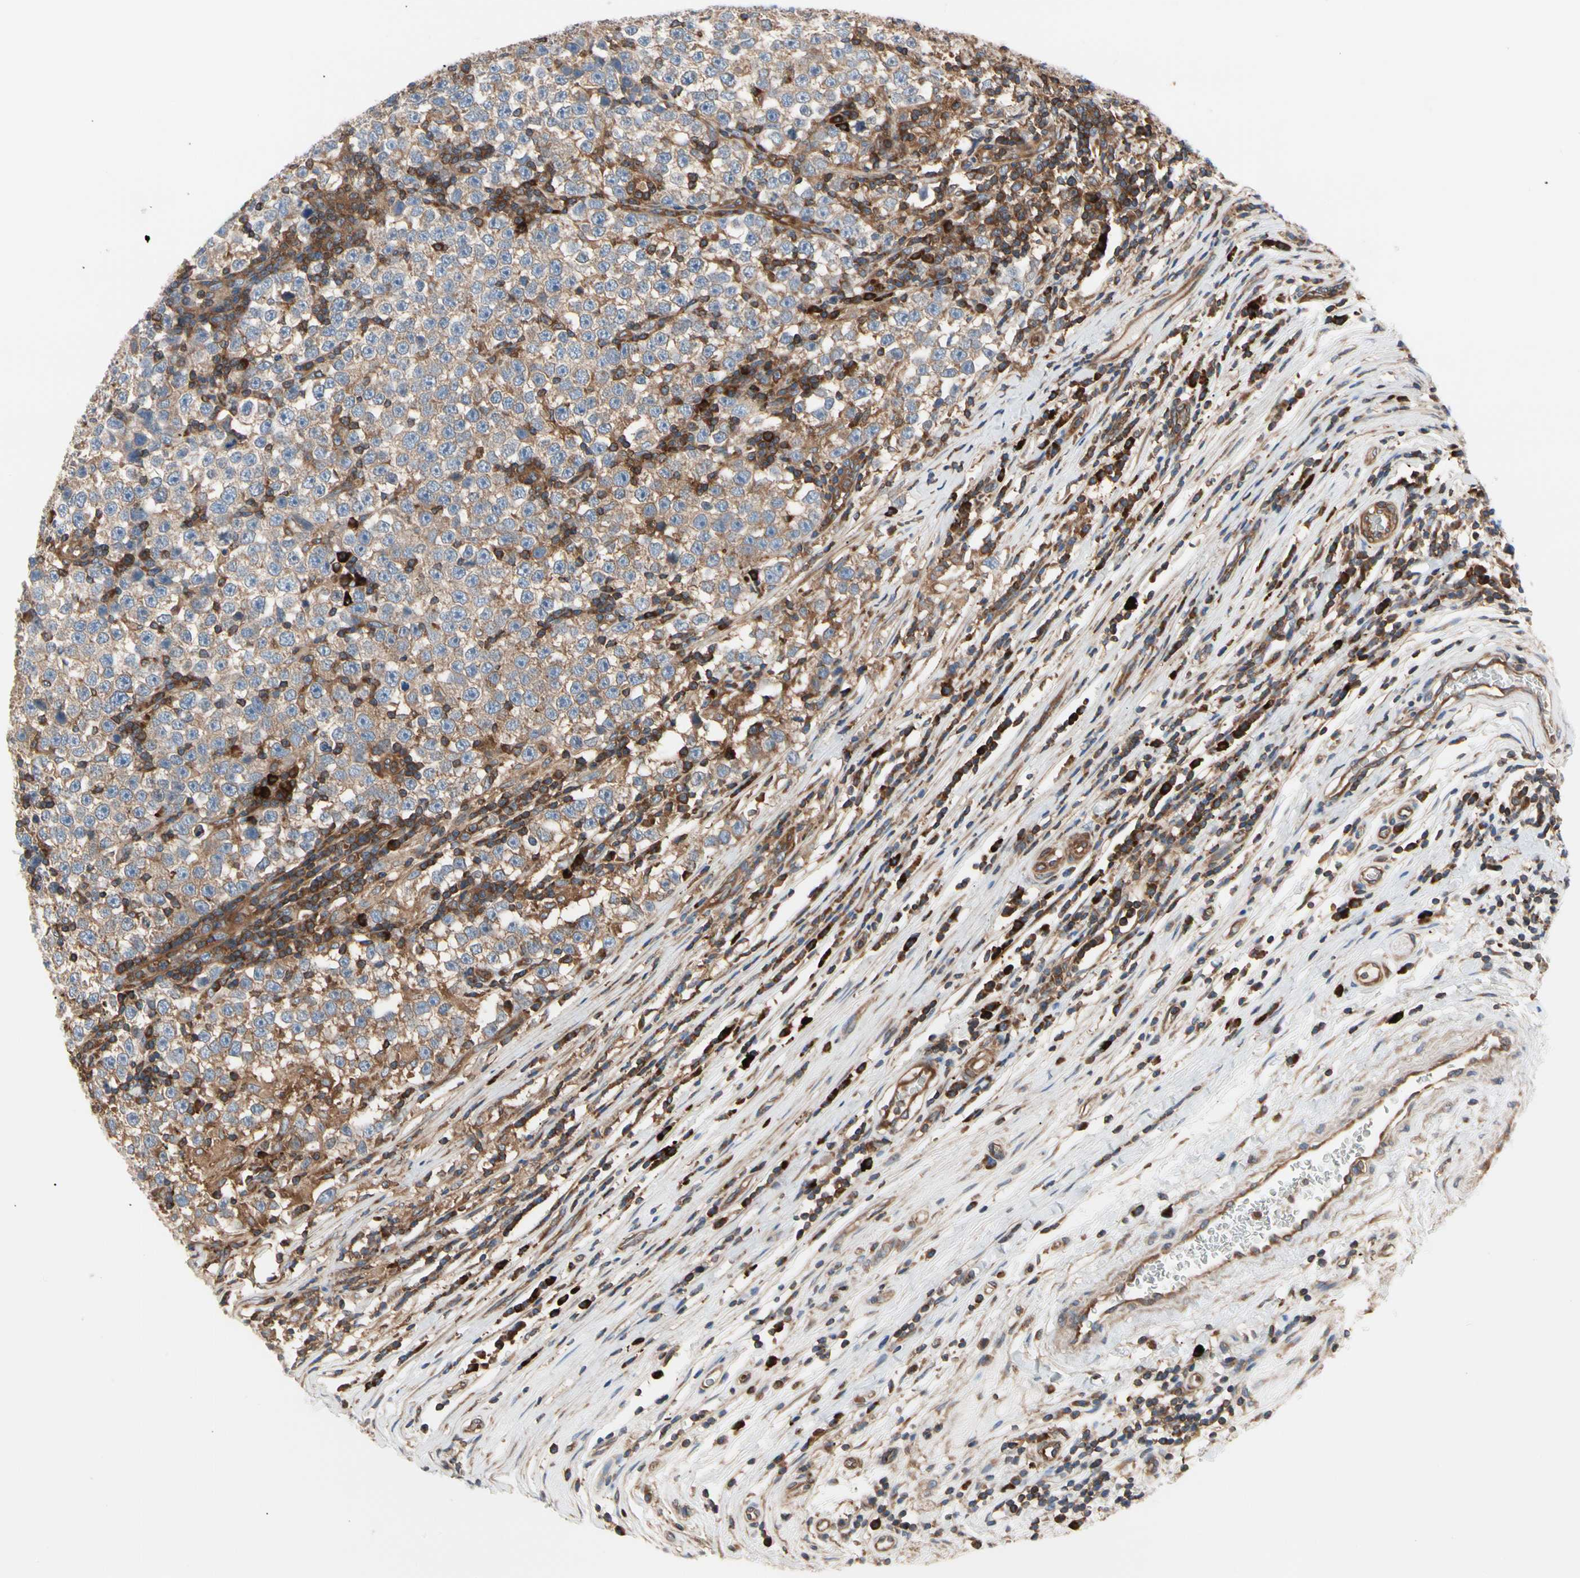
{"staining": {"intensity": "moderate", "quantity": "25%-75%", "location": "cytoplasmic/membranous"}, "tissue": "testis cancer", "cell_type": "Tumor cells", "image_type": "cancer", "snomed": [{"axis": "morphology", "description": "Seminoma, NOS"}, {"axis": "topography", "description": "Testis"}], "caption": "Tumor cells demonstrate moderate cytoplasmic/membranous staining in about 25%-75% of cells in seminoma (testis). (brown staining indicates protein expression, while blue staining denotes nuclei).", "gene": "ROCK1", "patient": {"sex": "male", "age": 43}}